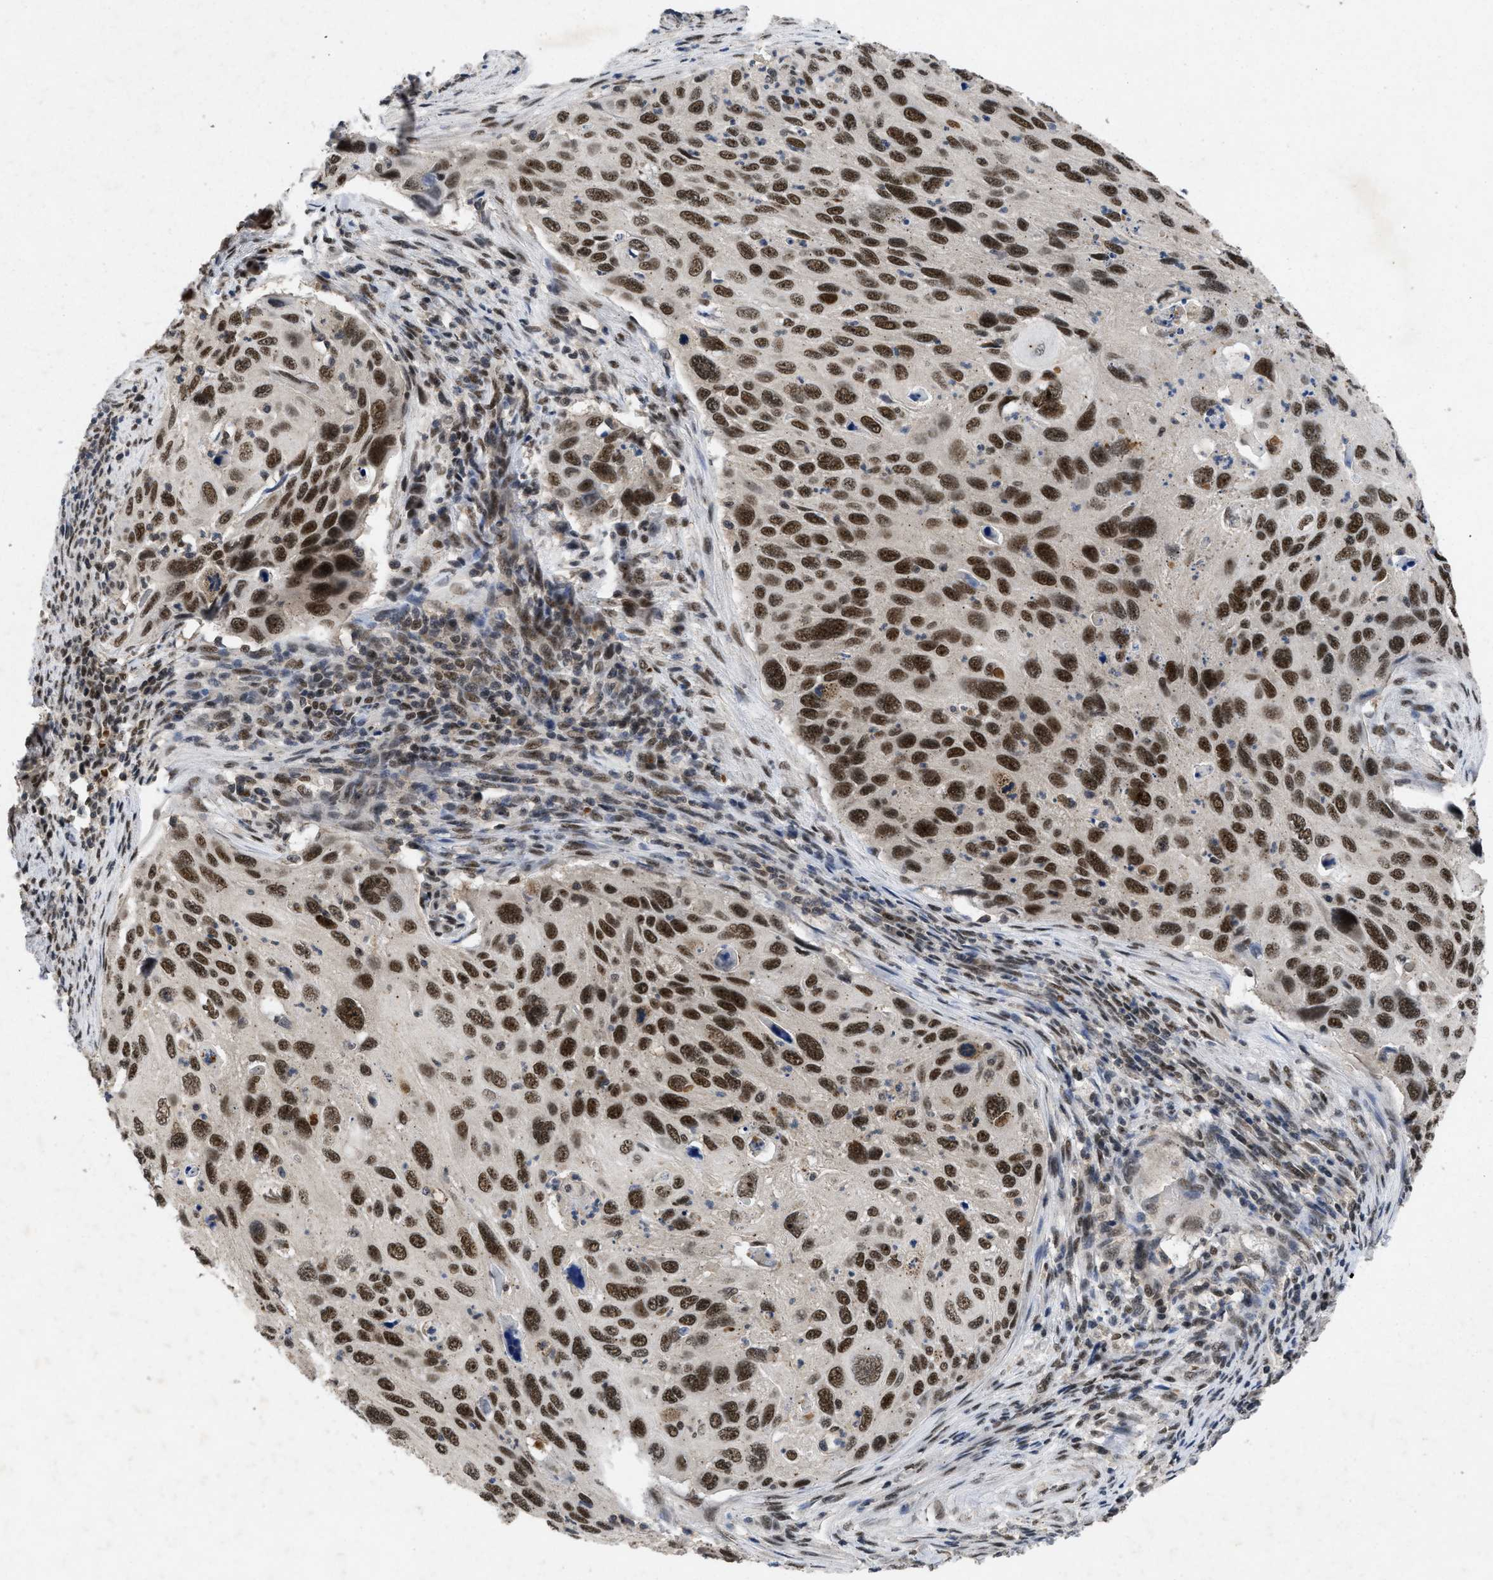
{"staining": {"intensity": "strong", "quantity": ">75%", "location": "nuclear"}, "tissue": "cervical cancer", "cell_type": "Tumor cells", "image_type": "cancer", "snomed": [{"axis": "morphology", "description": "Squamous cell carcinoma, NOS"}, {"axis": "topography", "description": "Cervix"}], "caption": "A histopathology image showing strong nuclear expression in about >75% of tumor cells in cervical squamous cell carcinoma, as visualized by brown immunohistochemical staining.", "gene": "ZNF346", "patient": {"sex": "female", "age": 70}}